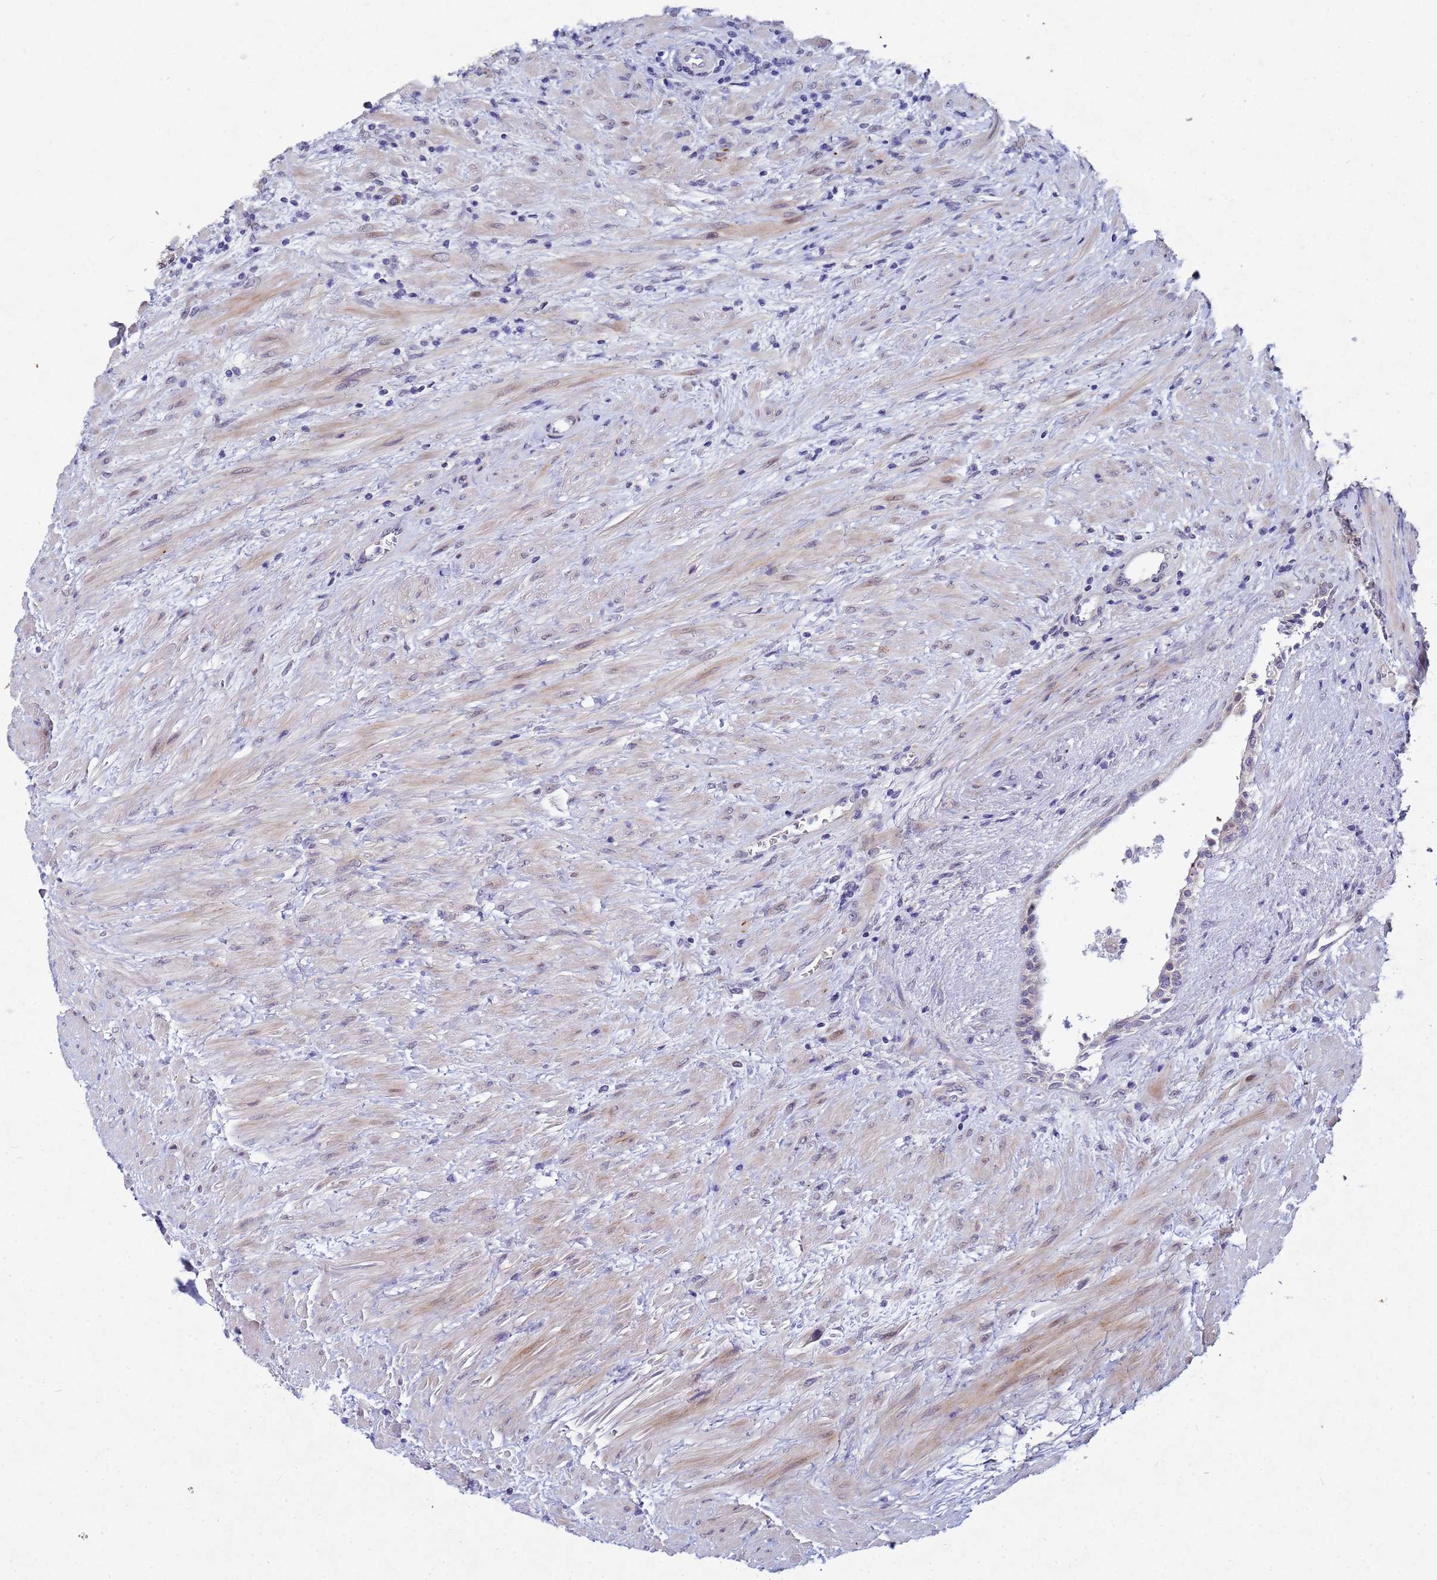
{"staining": {"intensity": "negative", "quantity": "none", "location": "none"}, "tissue": "prostate", "cell_type": "Glandular cells", "image_type": "normal", "snomed": [{"axis": "morphology", "description": "Normal tissue, NOS"}, {"axis": "topography", "description": "Prostate"}], "caption": "Protein analysis of benign prostate displays no significant staining in glandular cells. The staining is performed using DAB (3,3'-diaminobenzidine) brown chromogen with nuclei counter-stained in using hematoxylin.", "gene": "TNPO2", "patient": {"sex": "male", "age": 76}}